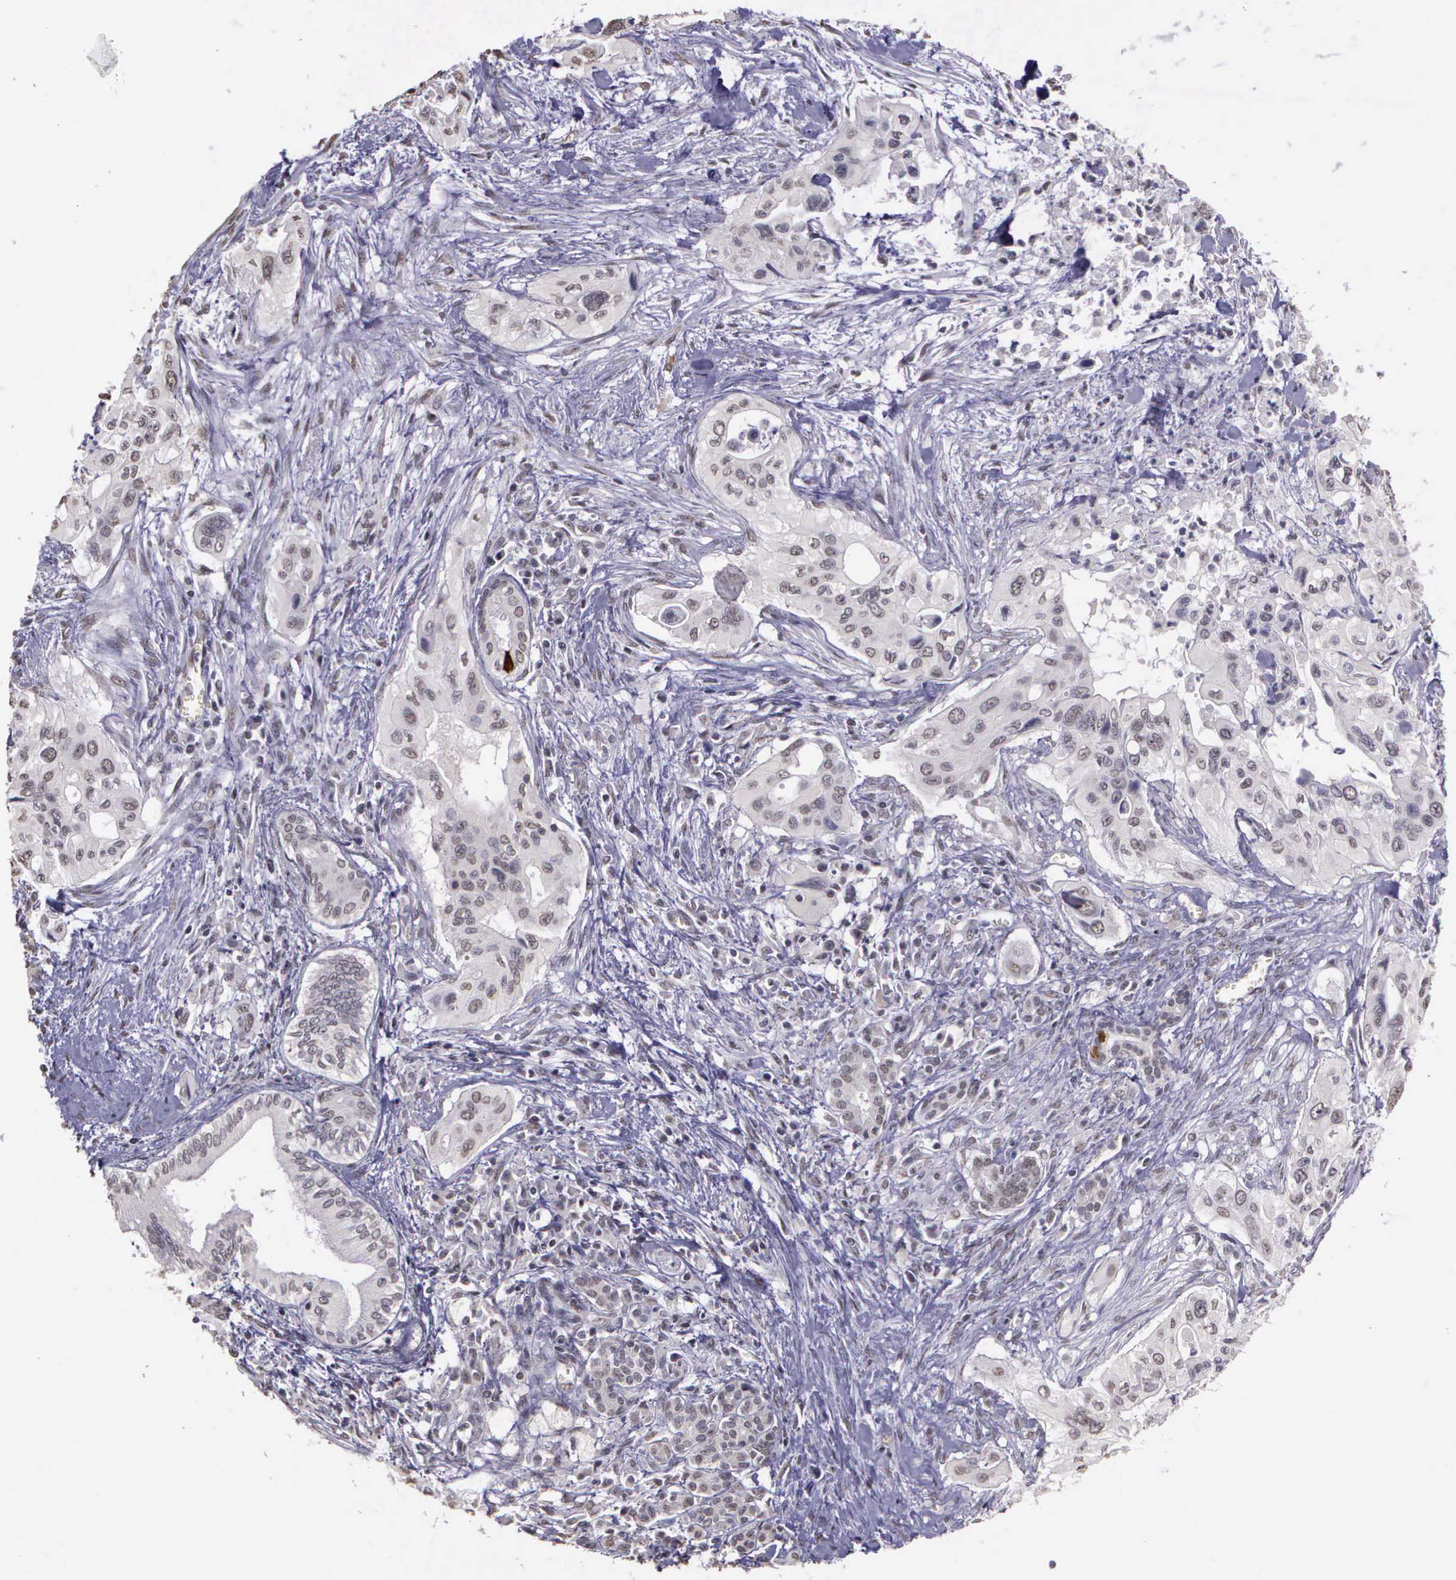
{"staining": {"intensity": "negative", "quantity": "none", "location": "none"}, "tissue": "pancreatic cancer", "cell_type": "Tumor cells", "image_type": "cancer", "snomed": [{"axis": "morphology", "description": "Adenocarcinoma, NOS"}, {"axis": "topography", "description": "Pancreas"}], "caption": "An image of human pancreatic adenocarcinoma is negative for staining in tumor cells.", "gene": "ARMCX5", "patient": {"sex": "male", "age": 77}}